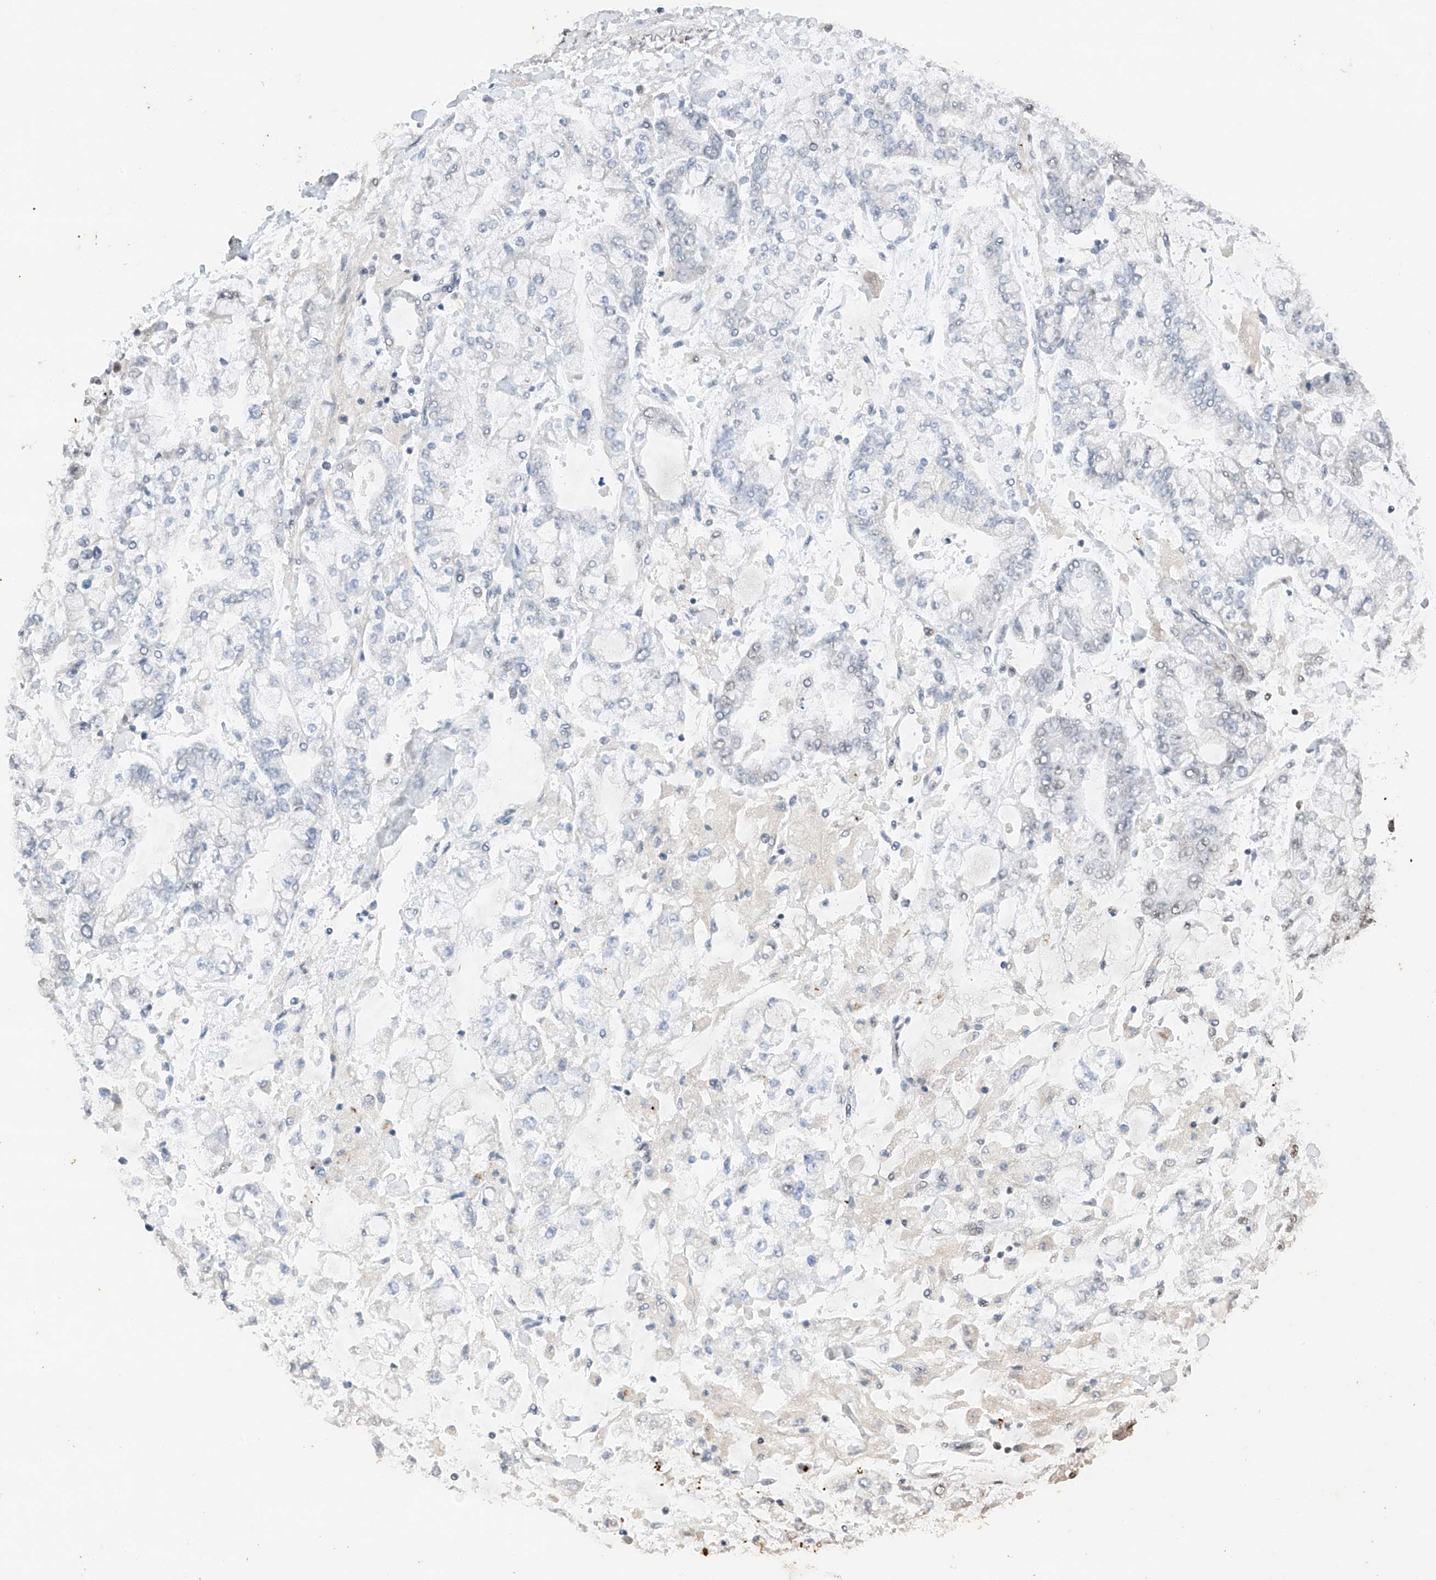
{"staining": {"intensity": "negative", "quantity": "none", "location": "none"}, "tissue": "stomach cancer", "cell_type": "Tumor cells", "image_type": "cancer", "snomed": [{"axis": "morphology", "description": "Normal tissue, NOS"}, {"axis": "morphology", "description": "Adenocarcinoma, NOS"}, {"axis": "topography", "description": "Stomach, upper"}, {"axis": "topography", "description": "Stomach"}], "caption": "IHC of human adenocarcinoma (stomach) displays no positivity in tumor cells.", "gene": "TBX4", "patient": {"sex": "male", "age": 76}}